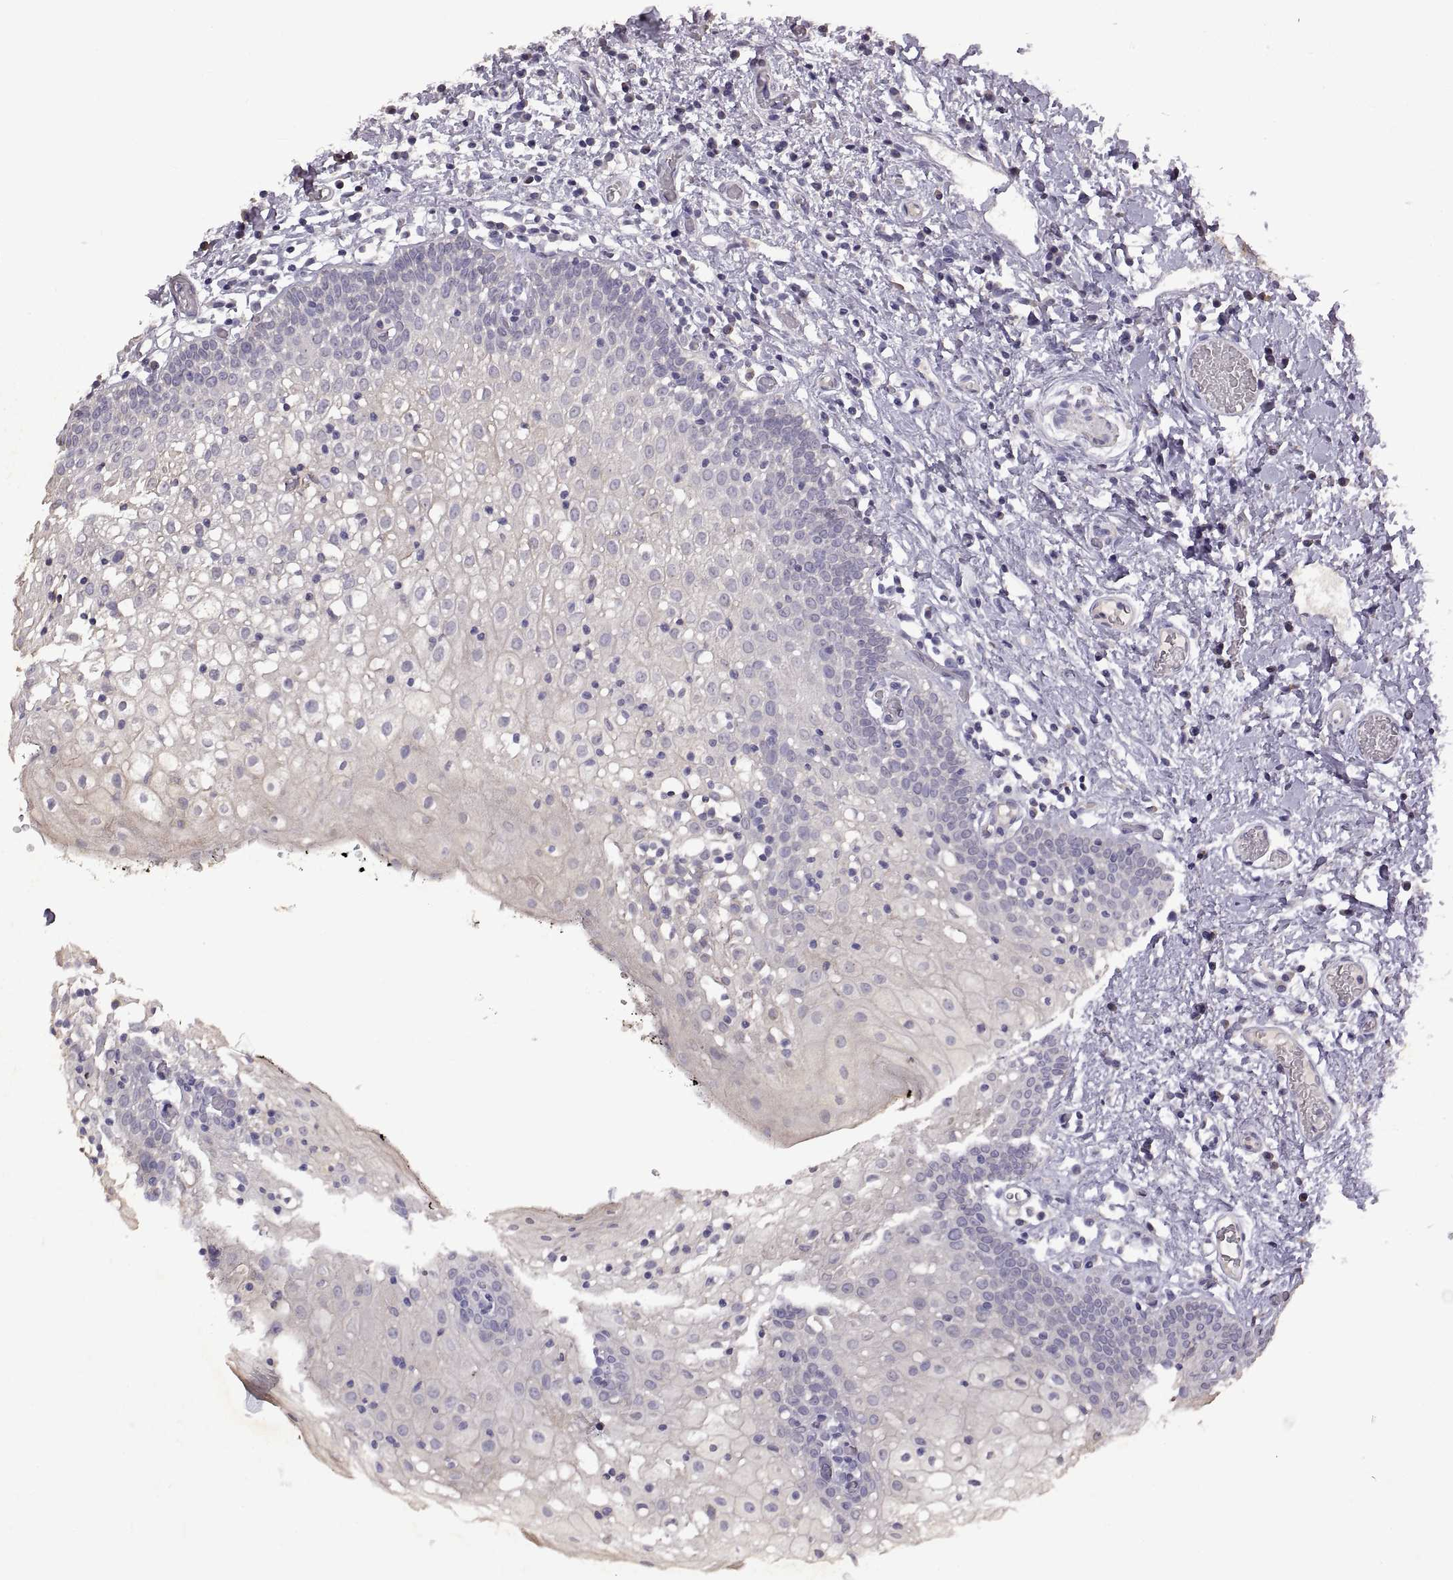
{"staining": {"intensity": "weak", "quantity": "<25%", "location": "cytoplasmic/membranous"}, "tissue": "oral mucosa", "cell_type": "Squamous epithelial cells", "image_type": "normal", "snomed": [{"axis": "morphology", "description": "Normal tissue, NOS"}, {"axis": "morphology", "description": "Squamous cell carcinoma, NOS"}, {"axis": "topography", "description": "Oral tissue"}, {"axis": "topography", "description": "Head-Neck"}], "caption": "Immunohistochemistry of normal human oral mucosa demonstrates no positivity in squamous epithelial cells.", "gene": "DEFB136", "patient": {"sex": "male", "age": 69}}